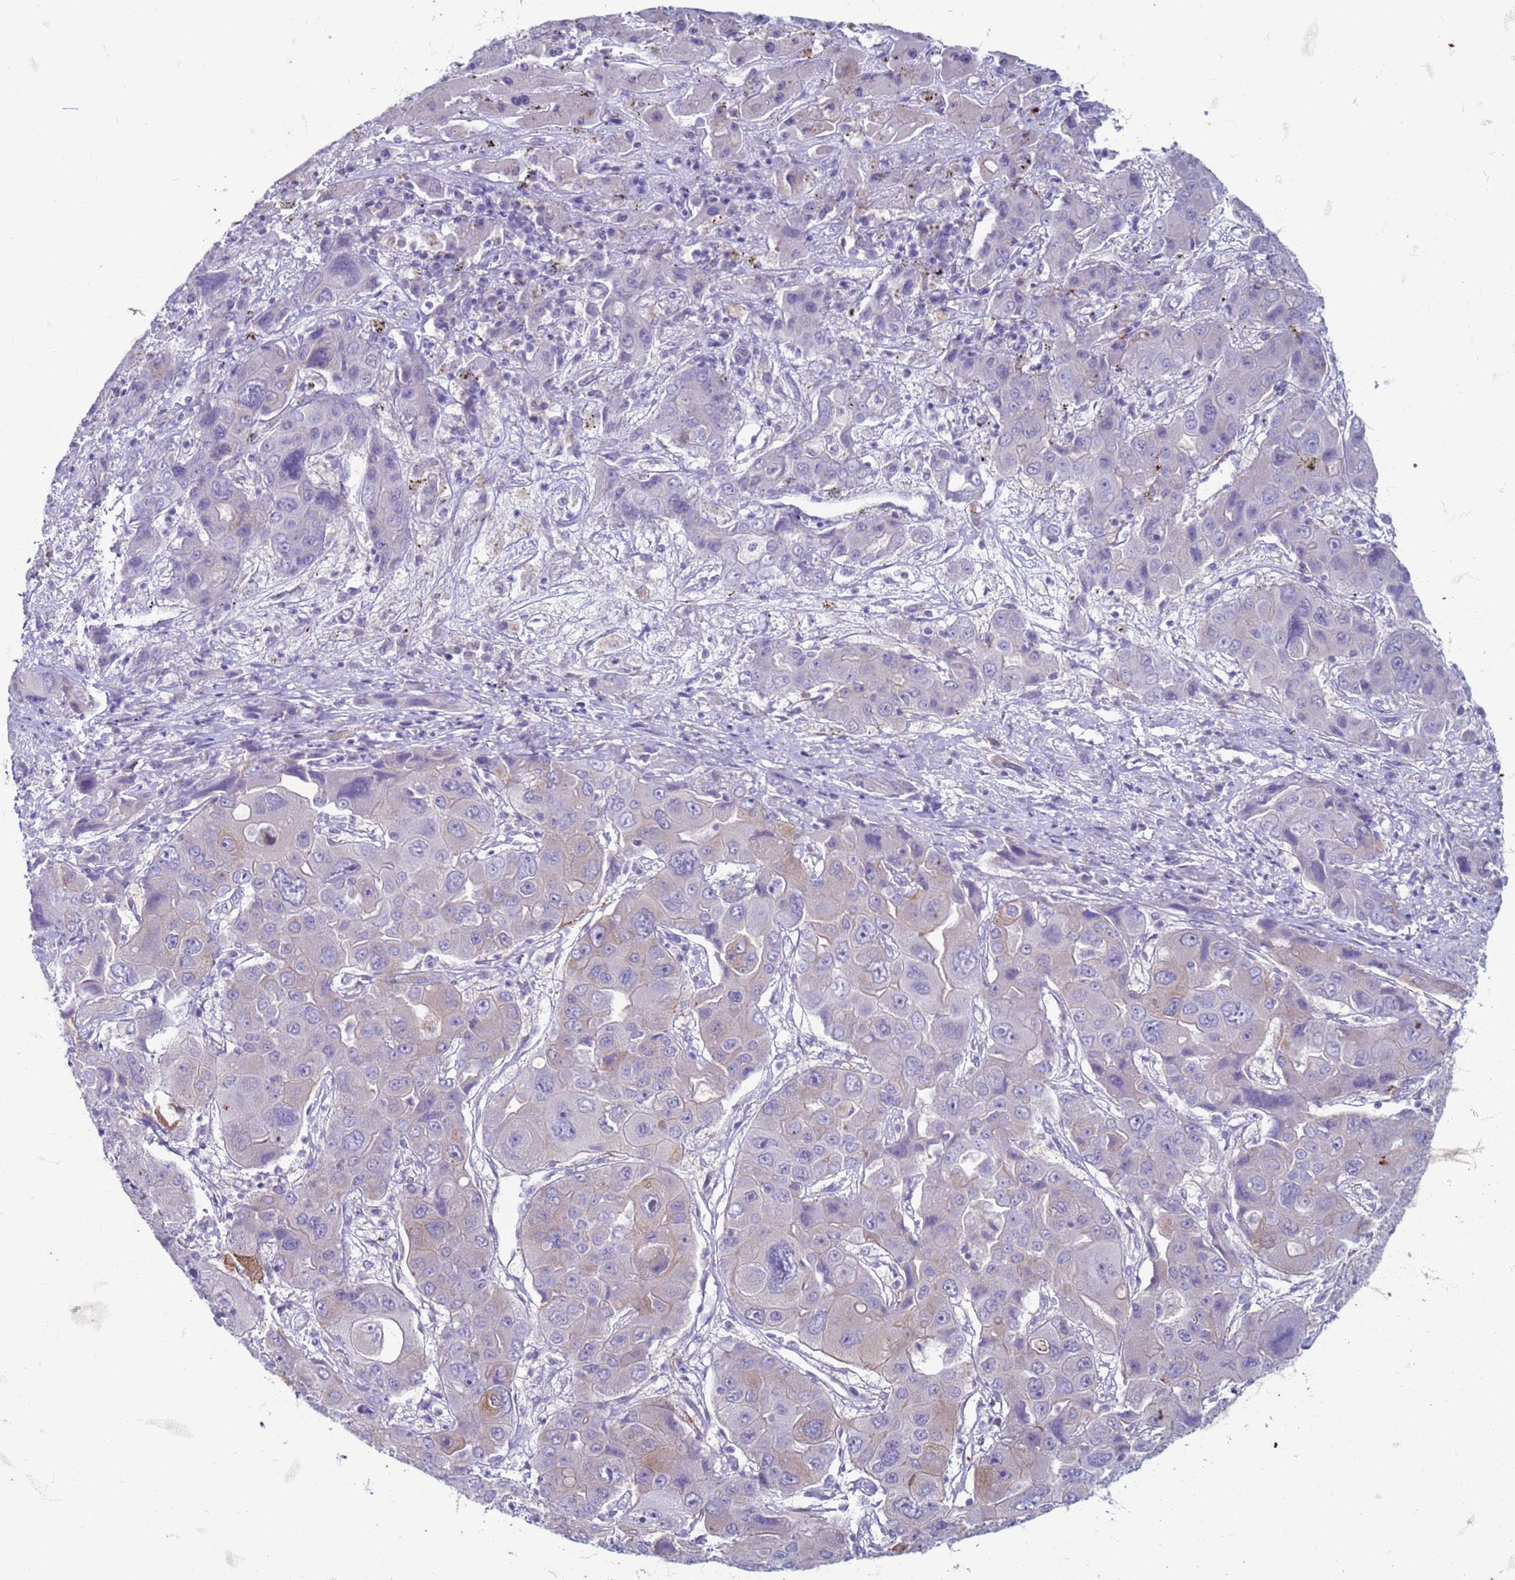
{"staining": {"intensity": "weak", "quantity": "<25%", "location": "cytoplasmic/membranous"}, "tissue": "liver cancer", "cell_type": "Tumor cells", "image_type": "cancer", "snomed": [{"axis": "morphology", "description": "Cholangiocarcinoma"}, {"axis": "topography", "description": "Liver"}], "caption": "This photomicrograph is of liver cancer stained with IHC to label a protein in brown with the nuclei are counter-stained blue. There is no positivity in tumor cells. The staining is performed using DAB (3,3'-diaminobenzidine) brown chromogen with nuclei counter-stained in using hematoxylin.", "gene": "SUCO", "patient": {"sex": "male", "age": 67}}